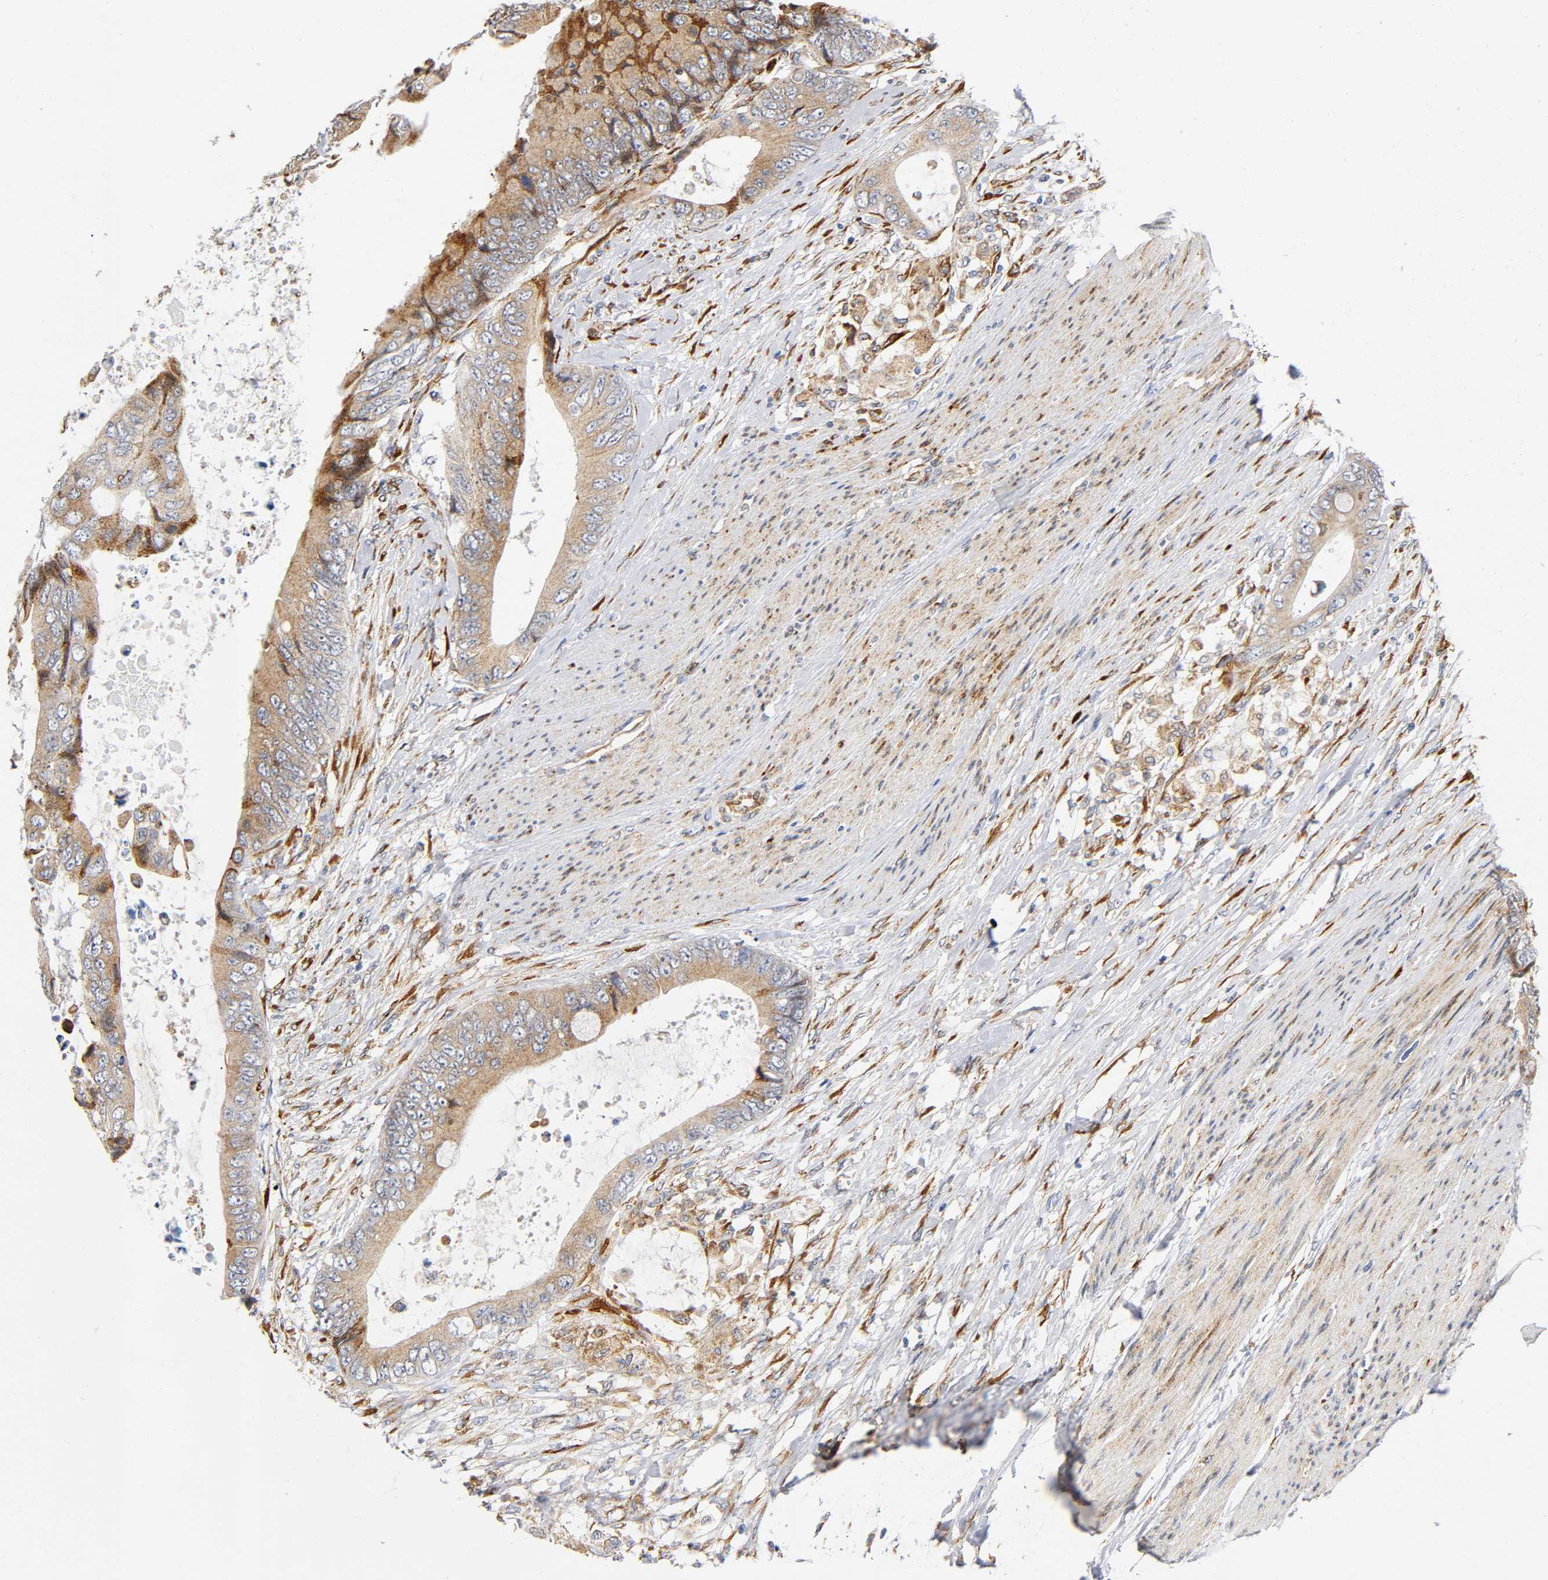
{"staining": {"intensity": "moderate", "quantity": ">75%", "location": "cytoplasmic/membranous"}, "tissue": "colorectal cancer", "cell_type": "Tumor cells", "image_type": "cancer", "snomed": [{"axis": "morphology", "description": "Adenocarcinoma, NOS"}, {"axis": "topography", "description": "Rectum"}], "caption": "A brown stain highlights moderate cytoplasmic/membranous positivity of a protein in human adenocarcinoma (colorectal) tumor cells.", "gene": "SOS2", "patient": {"sex": "female", "age": 77}}